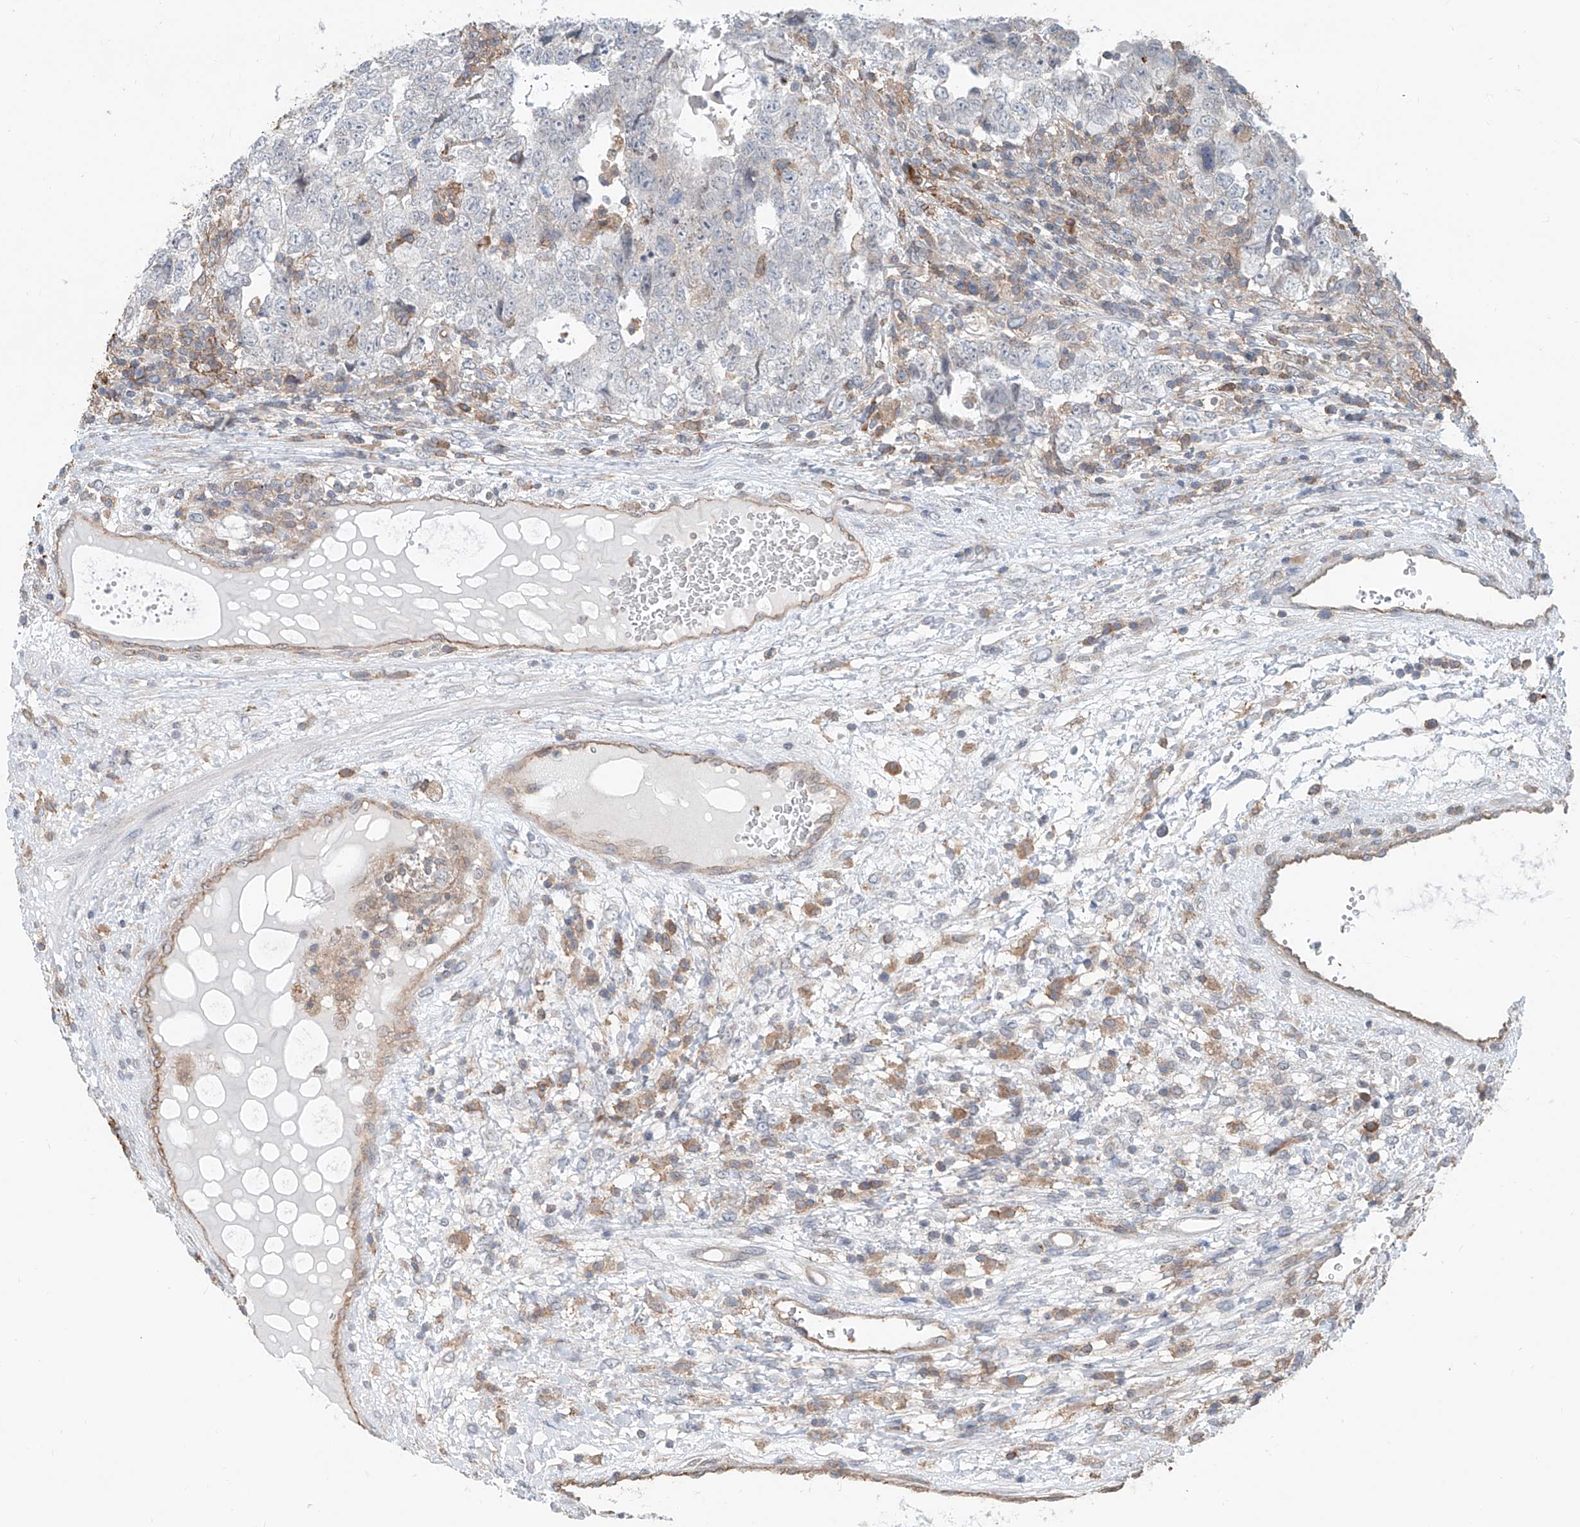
{"staining": {"intensity": "negative", "quantity": "none", "location": "none"}, "tissue": "testis cancer", "cell_type": "Tumor cells", "image_type": "cancer", "snomed": [{"axis": "morphology", "description": "Carcinoma, Embryonal, NOS"}, {"axis": "topography", "description": "Testis"}], "caption": "Protein analysis of testis cancer (embryonal carcinoma) demonstrates no significant expression in tumor cells.", "gene": "KCNK10", "patient": {"sex": "male", "age": 37}}